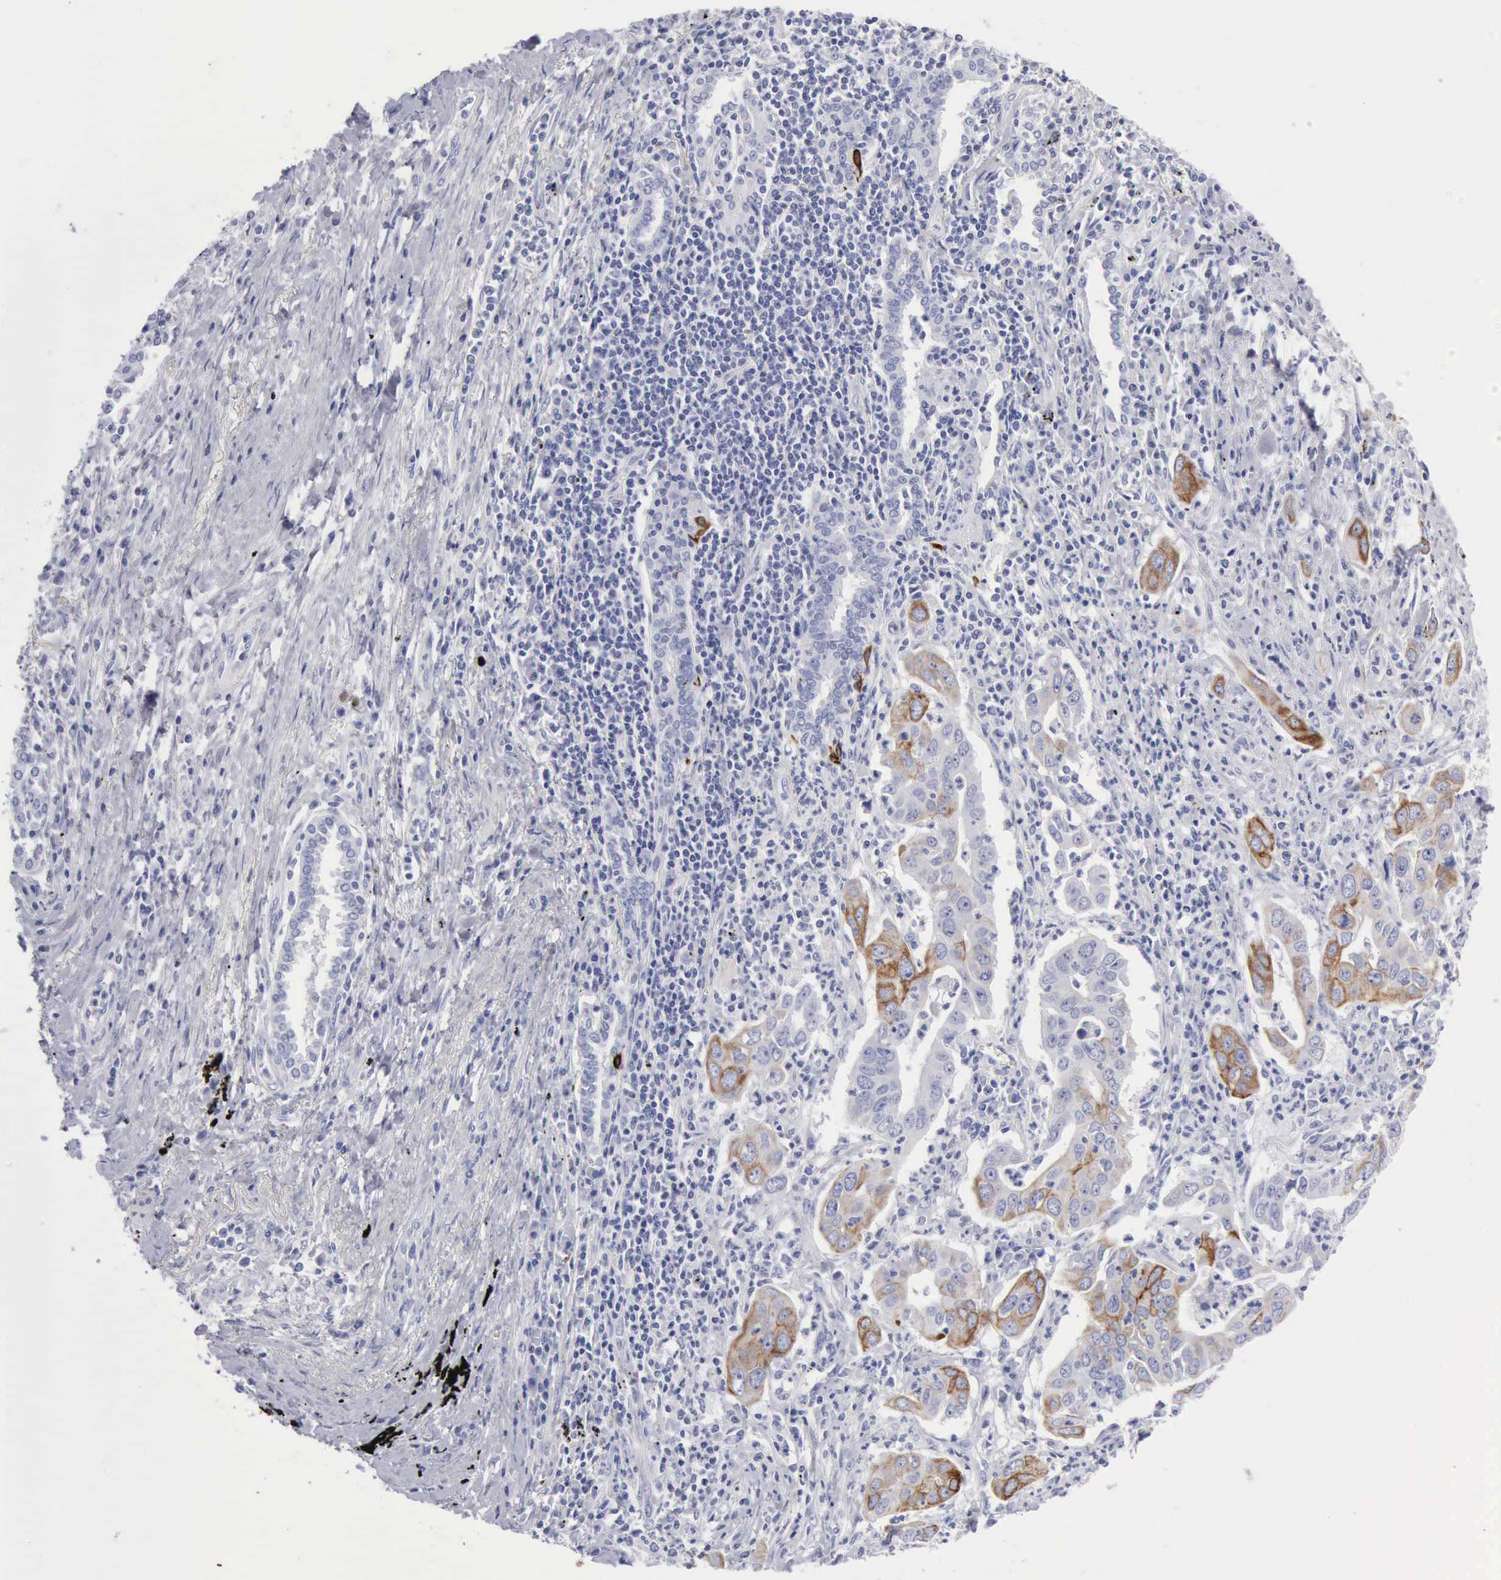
{"staining": {"intensity": "moderate", "quantity": "<25%", "location": "cytoplasmic/membranous"}, "tissue": "lung cancer", "cell_type": "Tumor cells", "image_type": "cancer", "snomed": [{"axis": "morphology", "description": "Adenocarcinoma, NOS"}, {"axis": "topography", "description": "Lung"}], "caption": "An immunohistochemistry histopathology image of neoplastic tissue is shown. Protein staining in brown labels moderate cytoplasmic/membranous positivity in lung adenocarcinoma within tumor cells.", "gene": "KRT5", "patient": {"sex": "male", "age": 48}}